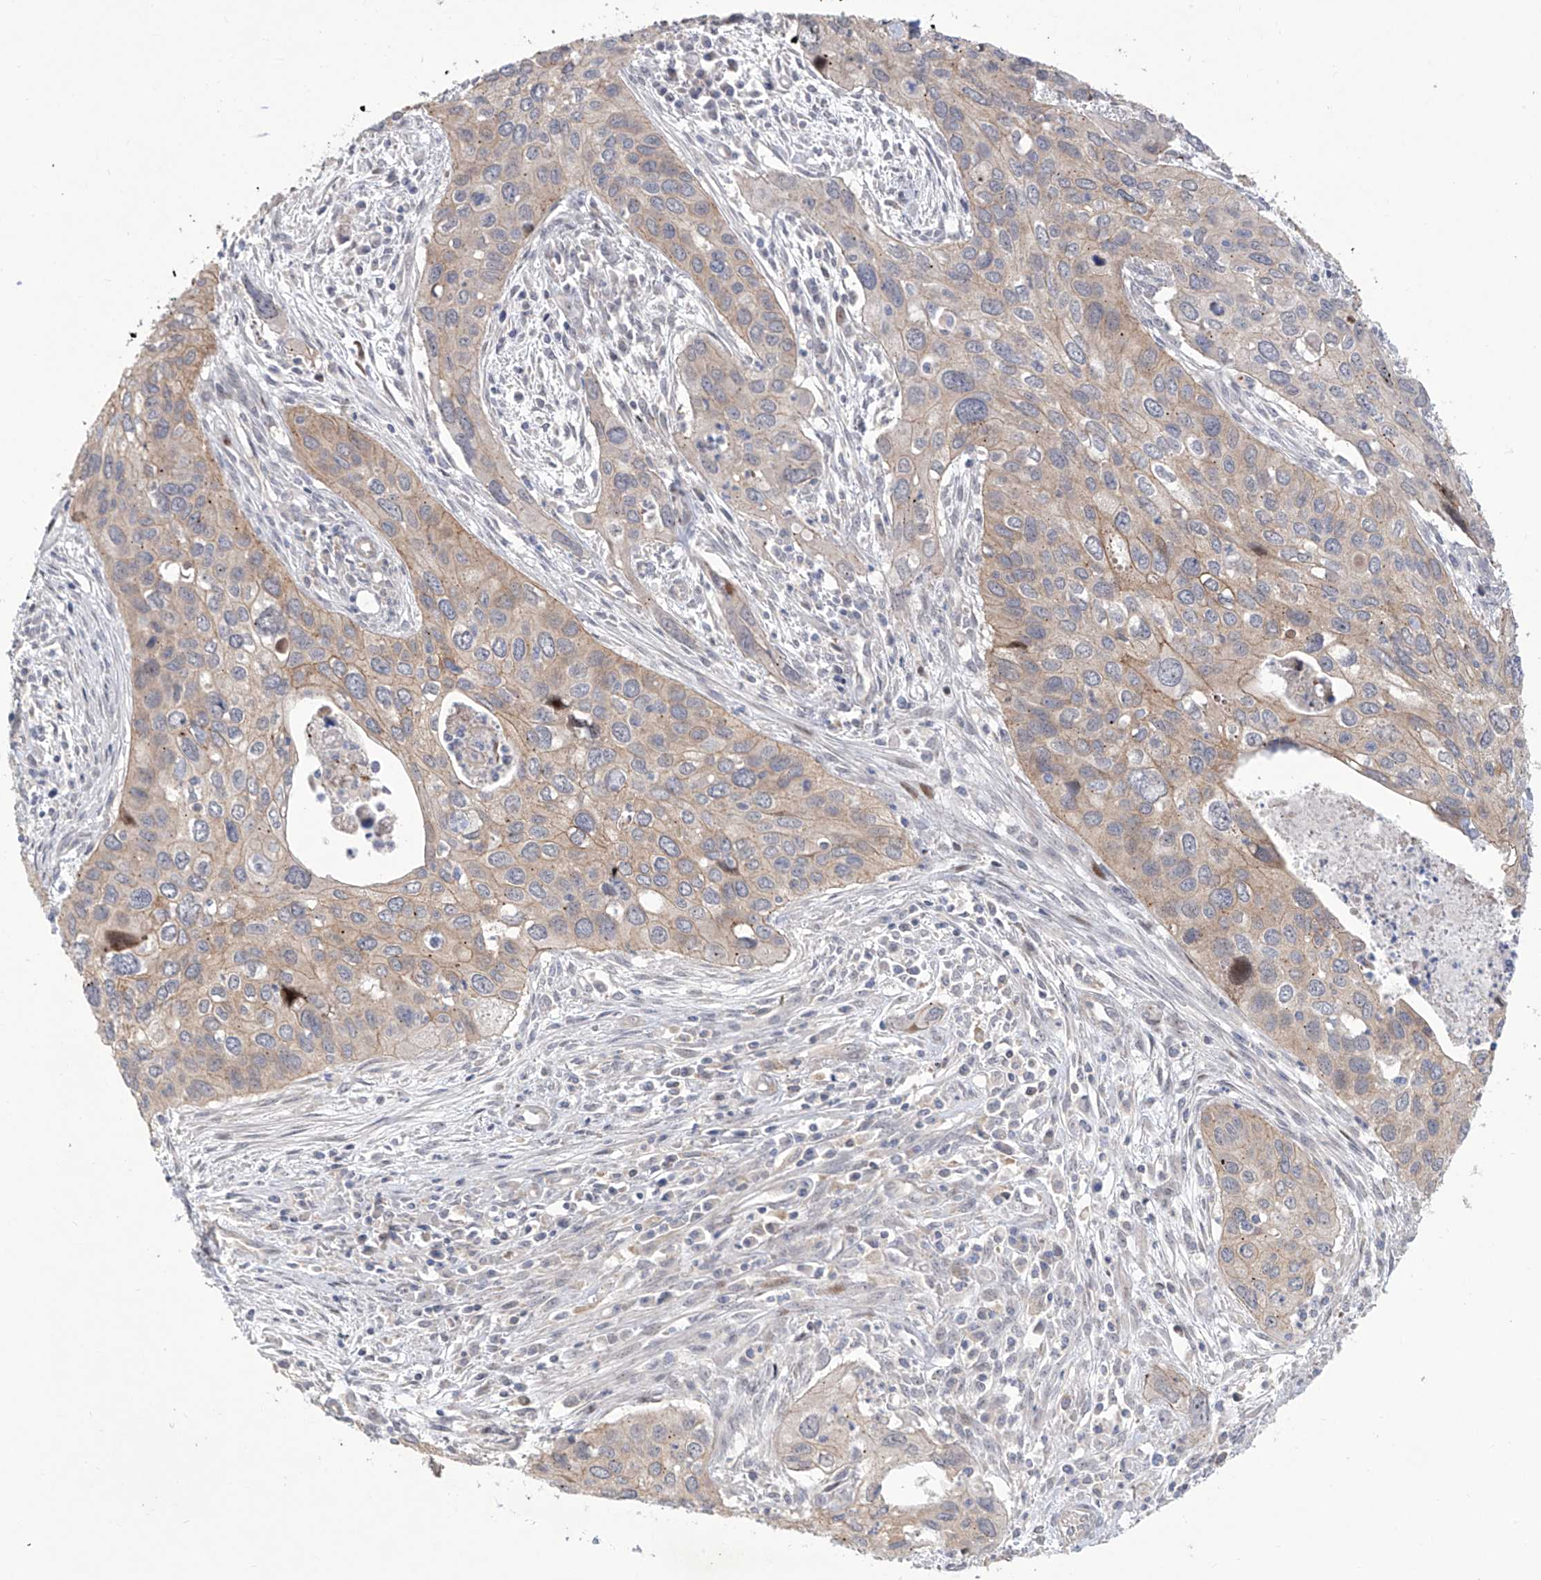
{"staining": {"intensity": "weak", "quantity": ">75%", "location": "cytoplasmic/membranous"}, "tissue": "cervical cancer", "cell_type": "Tumor cells", "image_type": "cancer", "snomed": [{"axis": "morphology", "description": "Squamous cell carcinoma, NOS"}, {"axis": "topography", "description": "Cervix"}], "caption": "Brown immunohistochemical staining in human cervical cancer (squamous cell carcinoma) demonstrates weak cytoplasmic/membranous positivity in about >75% of tumor cells. (IHC, brightfield microscopy, high magnification).", "gene": "LRRC1", "patient": {"sex": "female", "age": 55}}